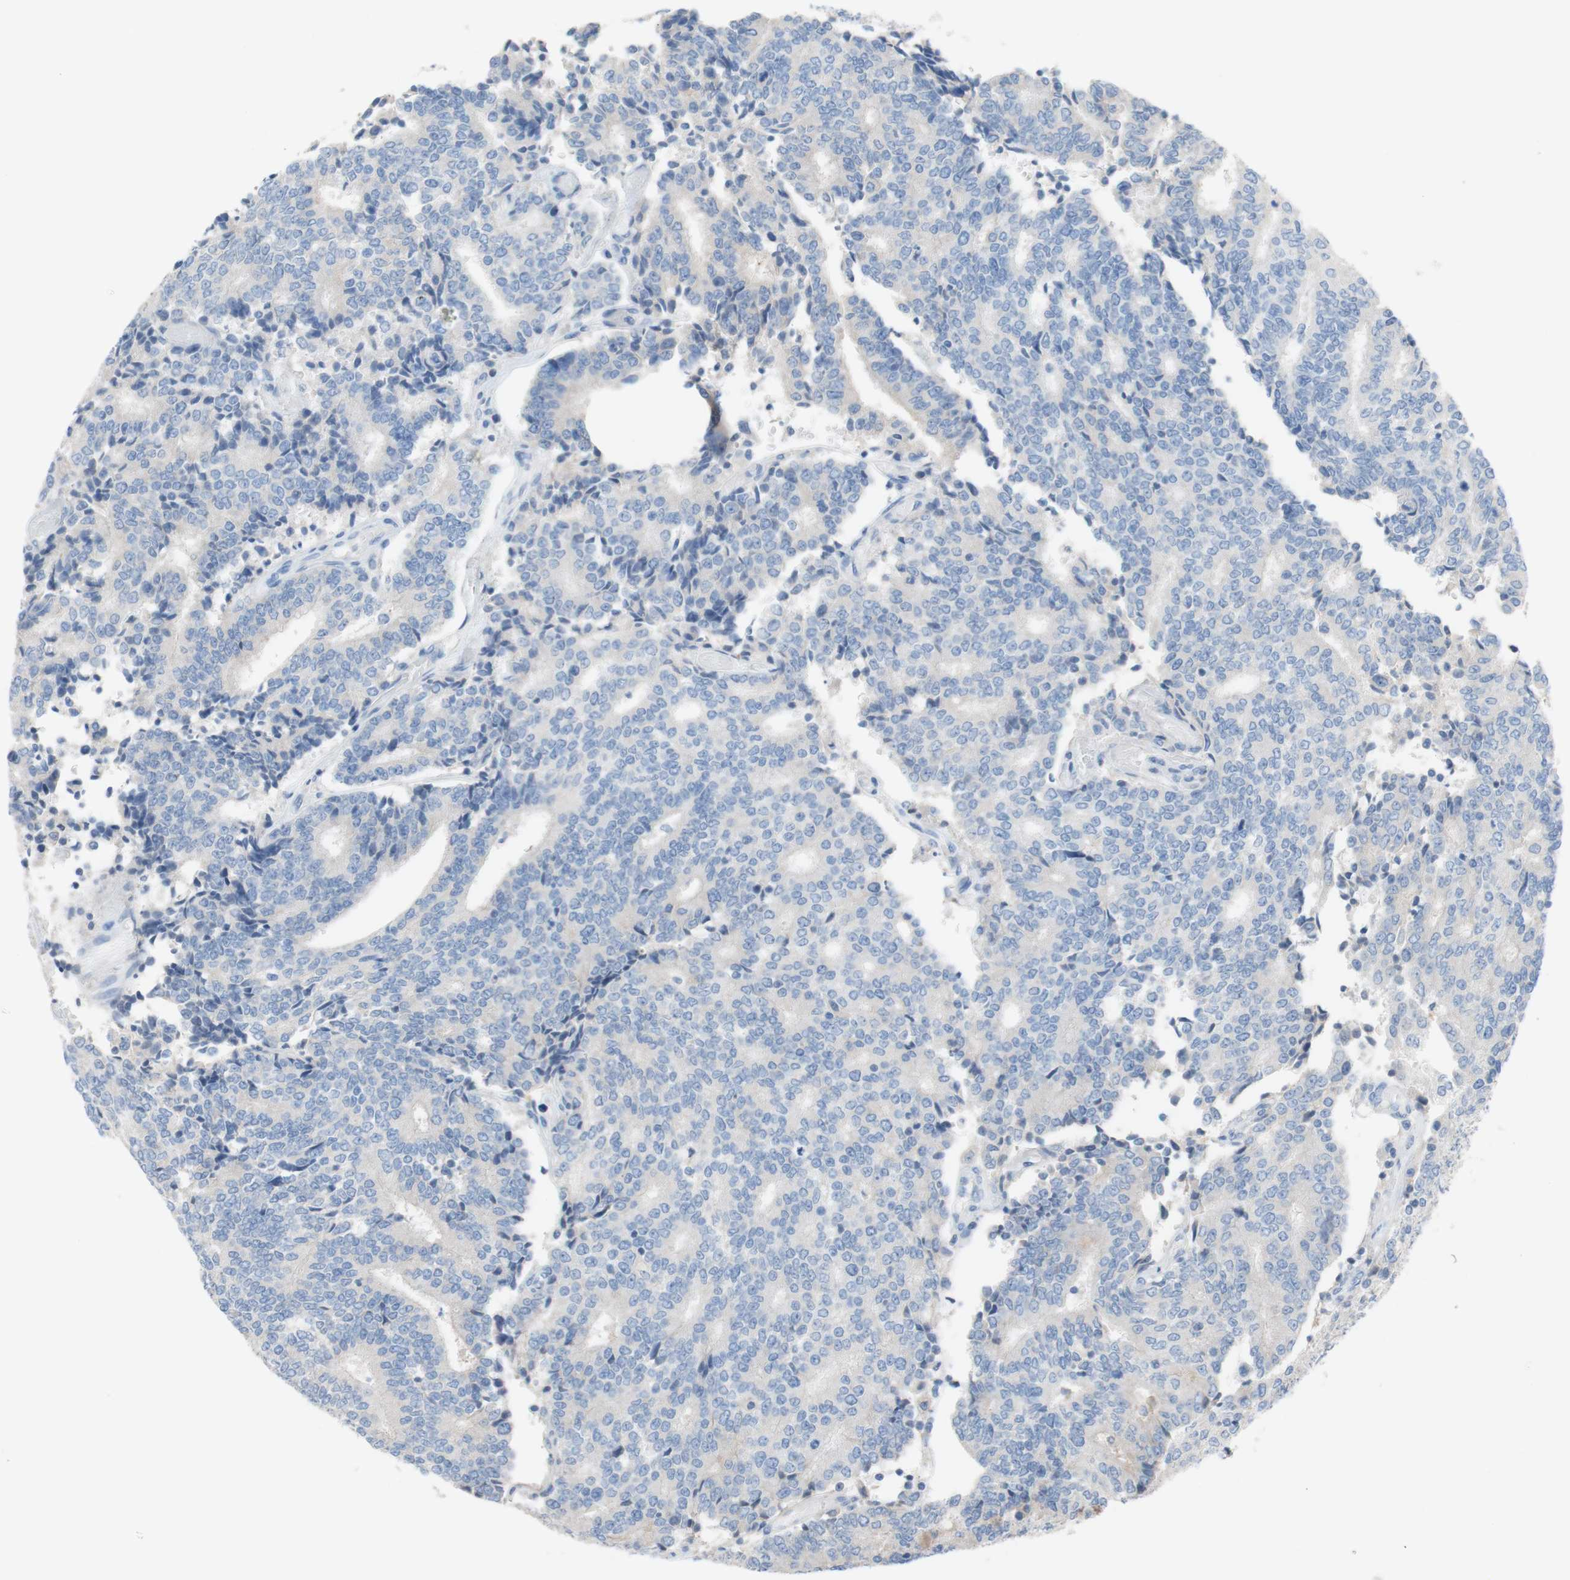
{"staining": {"intensity": "weak", "quantity": ">75%", "location": "cytoplasmic/membranous"}, "tissue": "prostate cancer", "cell_type": "Tumor cells", "image_type": "cancer", "snomed": [{"axis": "morphology", "description": "Normal tissue, NOS"}, {"axis": "morphology", "description": "Adenocarcinoma, High grade"}, {"axis": "topography", "description": "Prostate"}, {"axis": "topography", "description": "Seminal veicle"}], "caption": "Brown immunohistochemical staining in human prostate cancer (adenocarcinoma (high-grade)) shows weak cytoplasmic/membranous expression in approximately >75% of tumor cells.", "gene": "PACSIN1", "patient": {"sex": "male", "age": 55}}